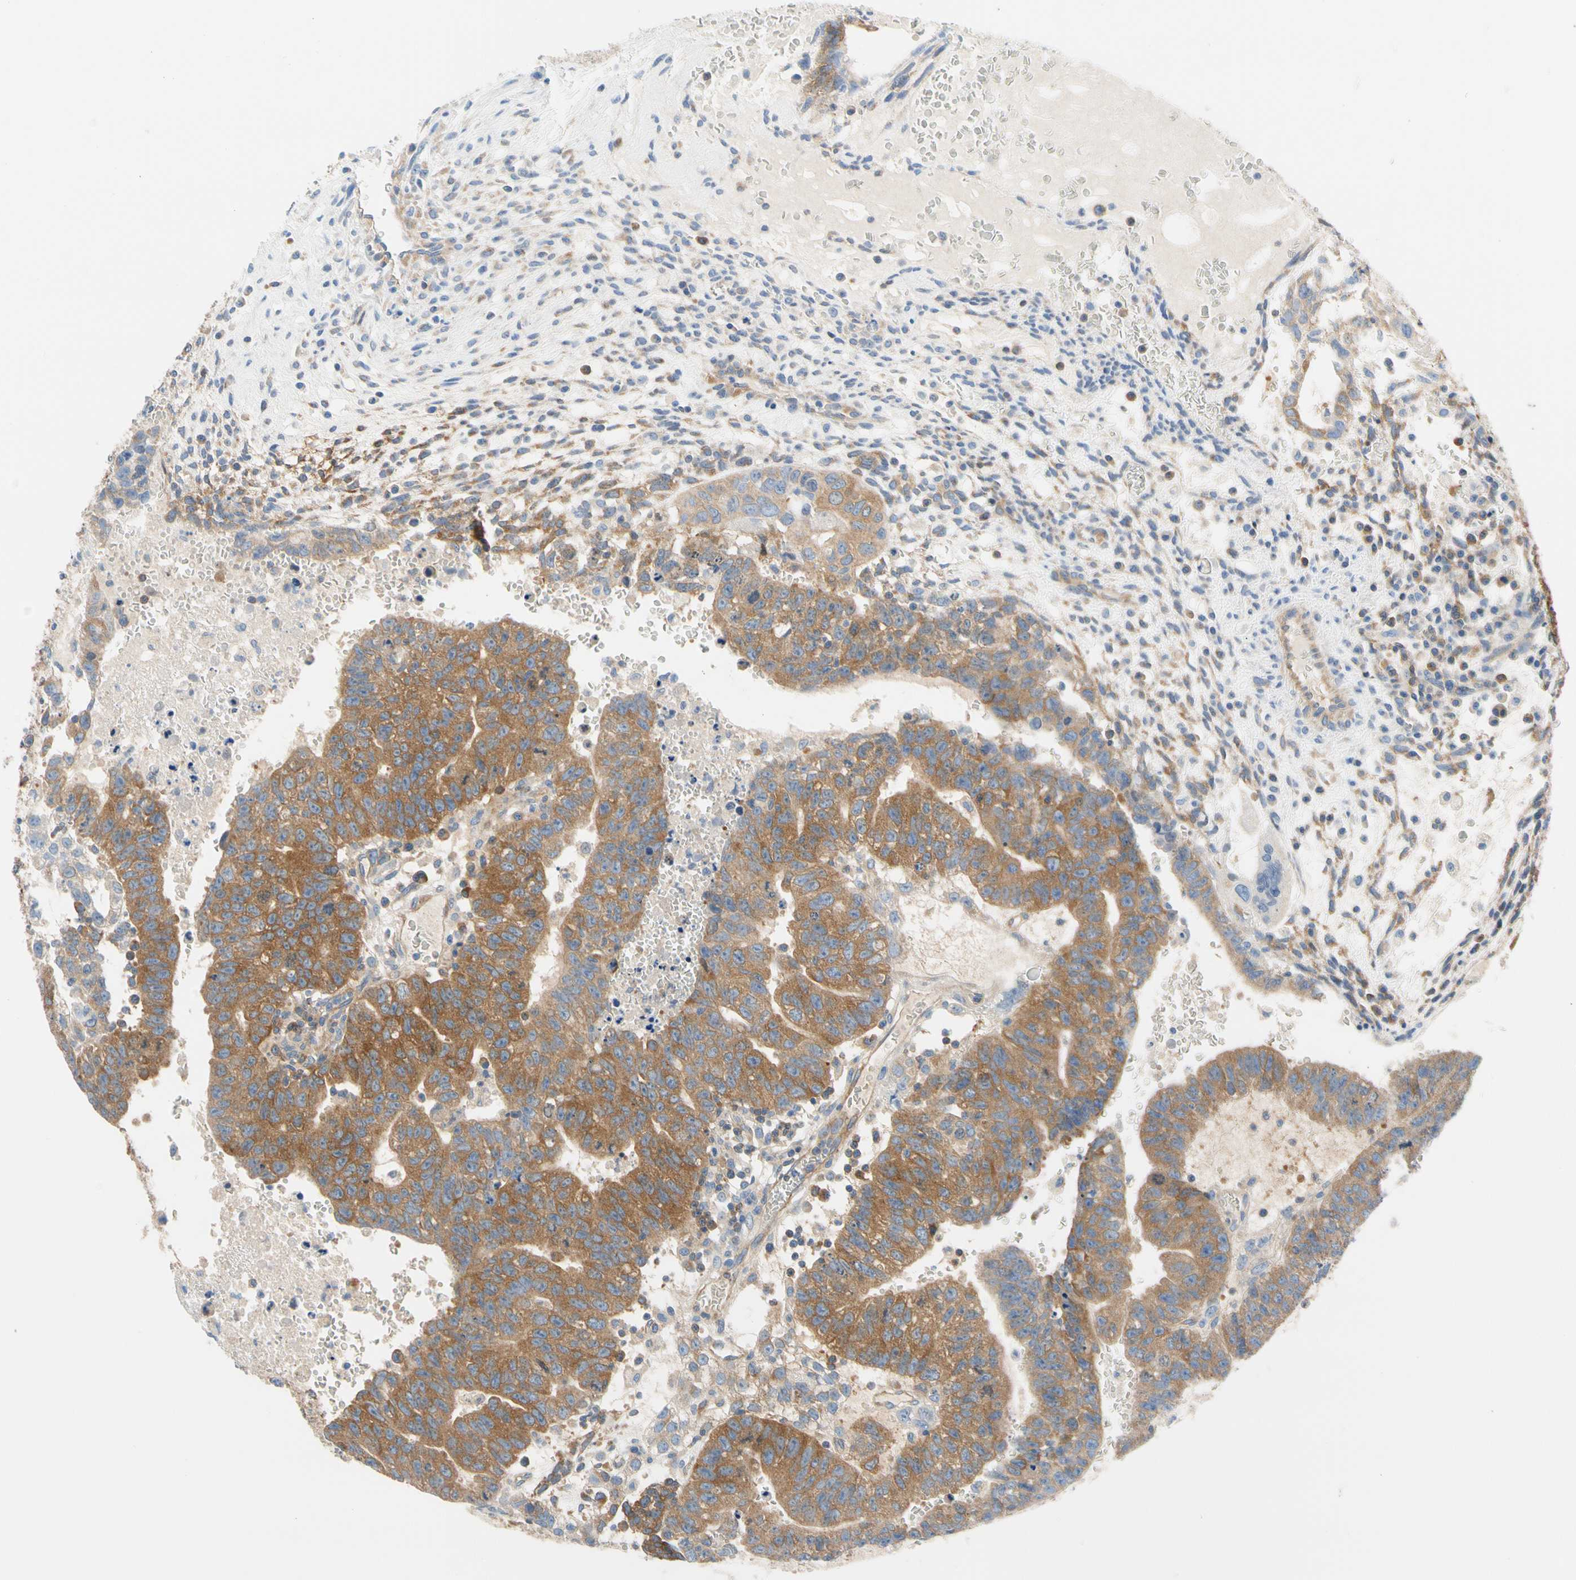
{"staining": {"intensity": "strong", "quantity": ">75%", "location": "cytoplasmic/membranous"}, "tissue": "testis cancer", "cell_type": "Tumor cells", "image_type": "cancer", "snomed": [{"axis": "morphology", "description": "Seminoma, NOS"}, {"axis": "morphology", "description": "Carcinoma, Embryonal, NOS"}, {"axis": "topography", "description": "Testis"}], "caption": "Human seminoma (testis) stained with a protein marker exhibits strong staining in tumor cells.", "gene": "GPHN", "patient": {"sex": "male", "age": 52}}